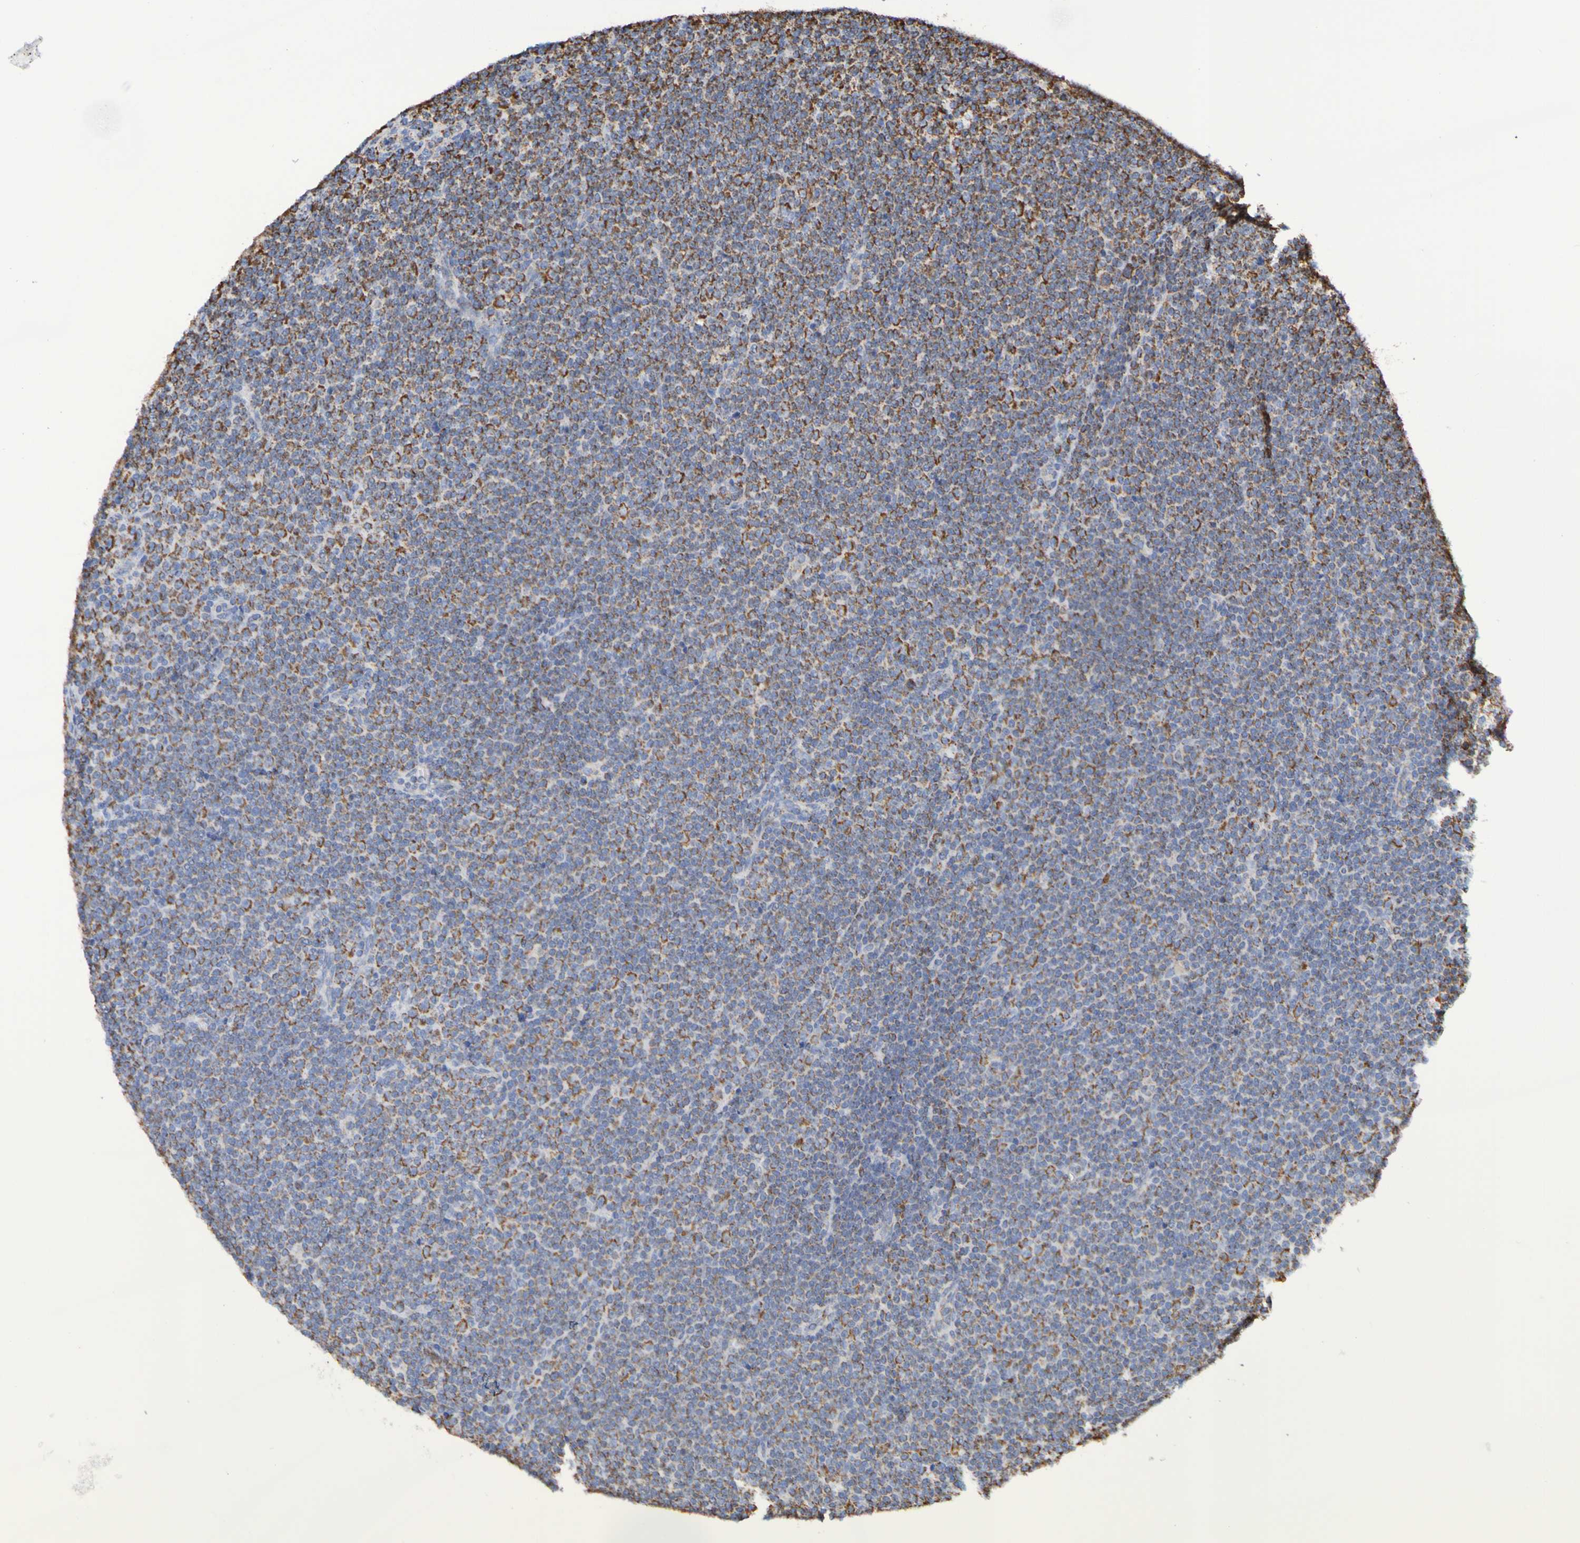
{"staining": {"intensity": "moderate", "quantity": "25%-75%", "location": "cytoplasmic/membranous"}, "tissue": "lymphoma", "cell_type": "Tumor cells", "image_type": "cancer", "snomed": [{"axis": "morphology", "description": "Malignant lymphoma, non-Hodgkin's type, Low grade"}, {"axis": "topography", "description": "Lymph node"}], "caption": "Protein expression analysis of human lymphoma reveals moderate cytoplasmic/membranous positivity in approximately 25%-75% of tumor cells.", "gene": "IL18R1", "patient": {"sex": "female", "age": 67}}